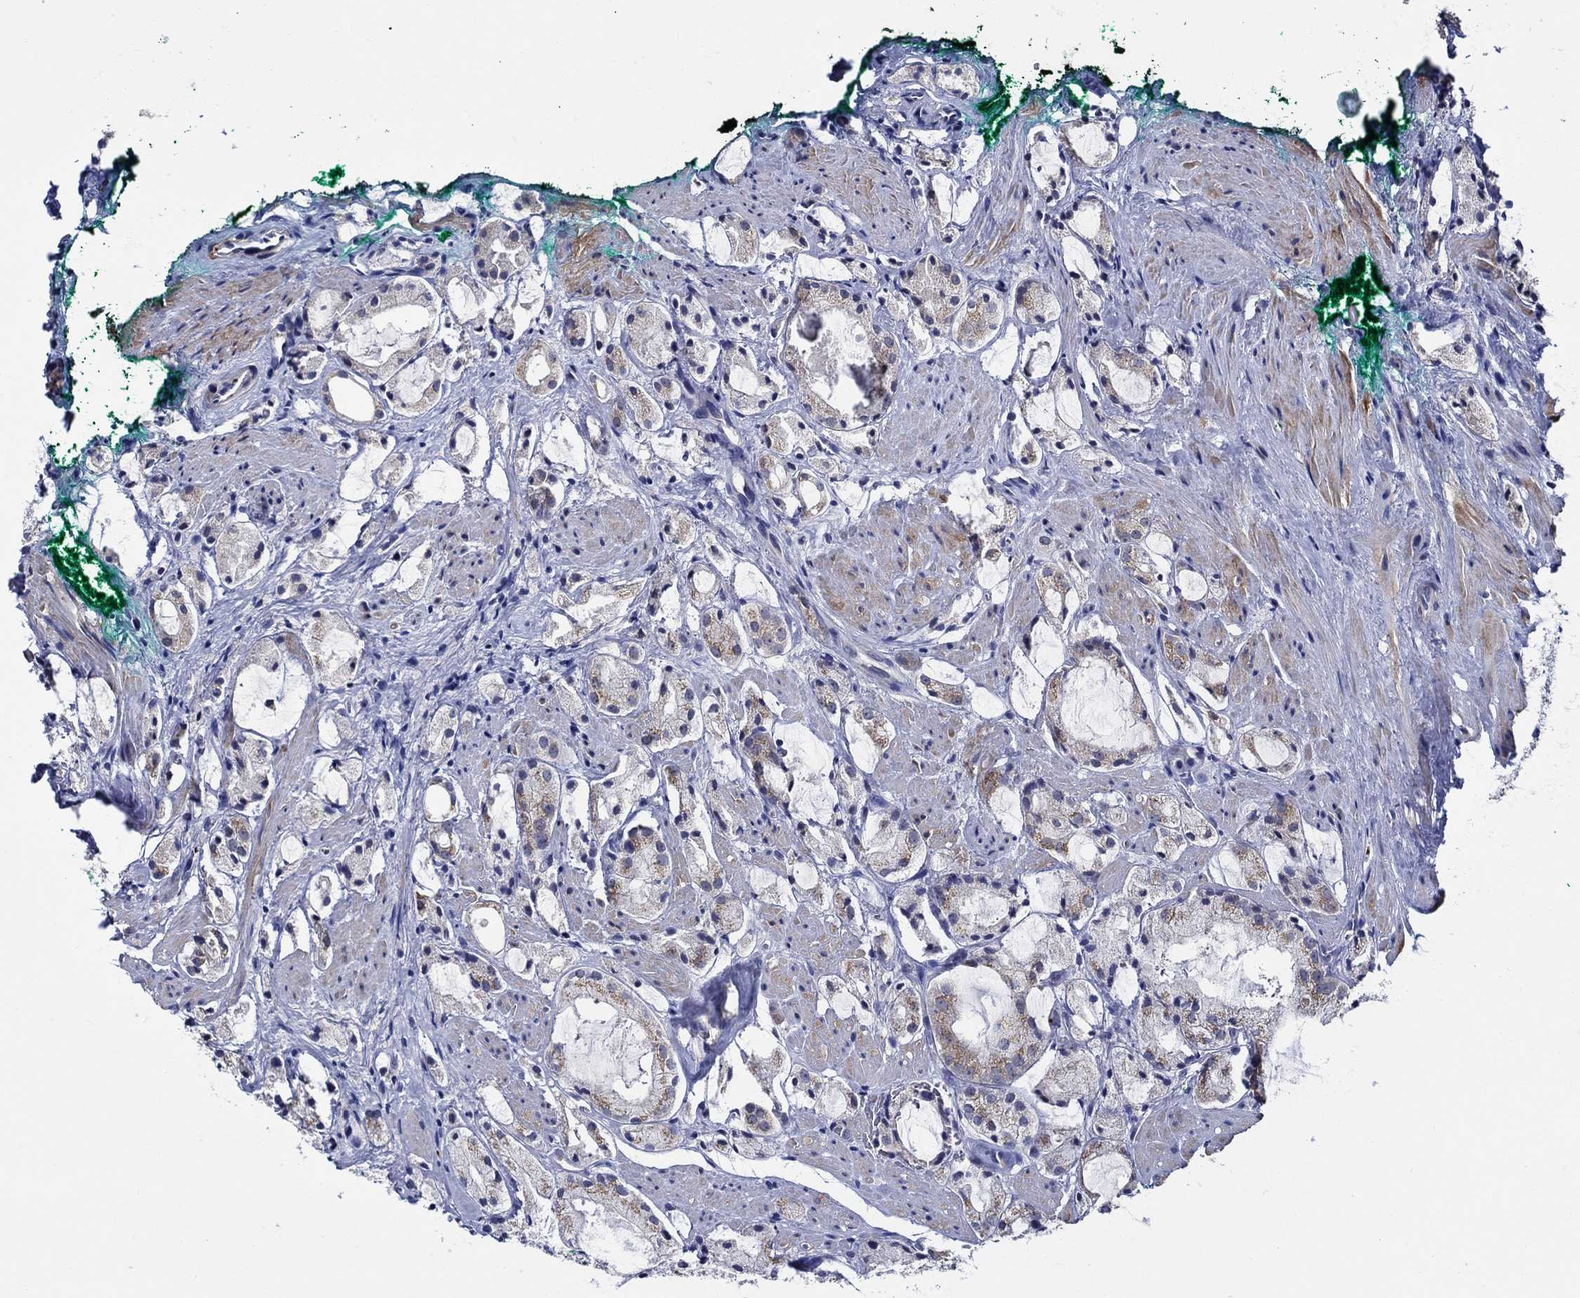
{"staining": {"intensity": "weak", "quantity": "<25%", "location": "cytoplasmic/membranous"}, "tissue": "prostate cancer", "cell_type": "Tumor cells", "image_type": "cancer", "snomed": [{"axis": "morphology", "description": "Adenocarcinoma, NOS"}, {"axis": "morphology", "description": "Adenocarcinoma, High grade"}, {"axis": "topography", "description": "Prostate"}], "caption": "Immunohistochemical staining of human prostate cancer reveals no significant positivity in tumor cells. (Brightfield microscopy of DAB immunohistochemistry at high magnification).", "gene": "ALOX12", "patient": {"sex": "male", "age": 64}}